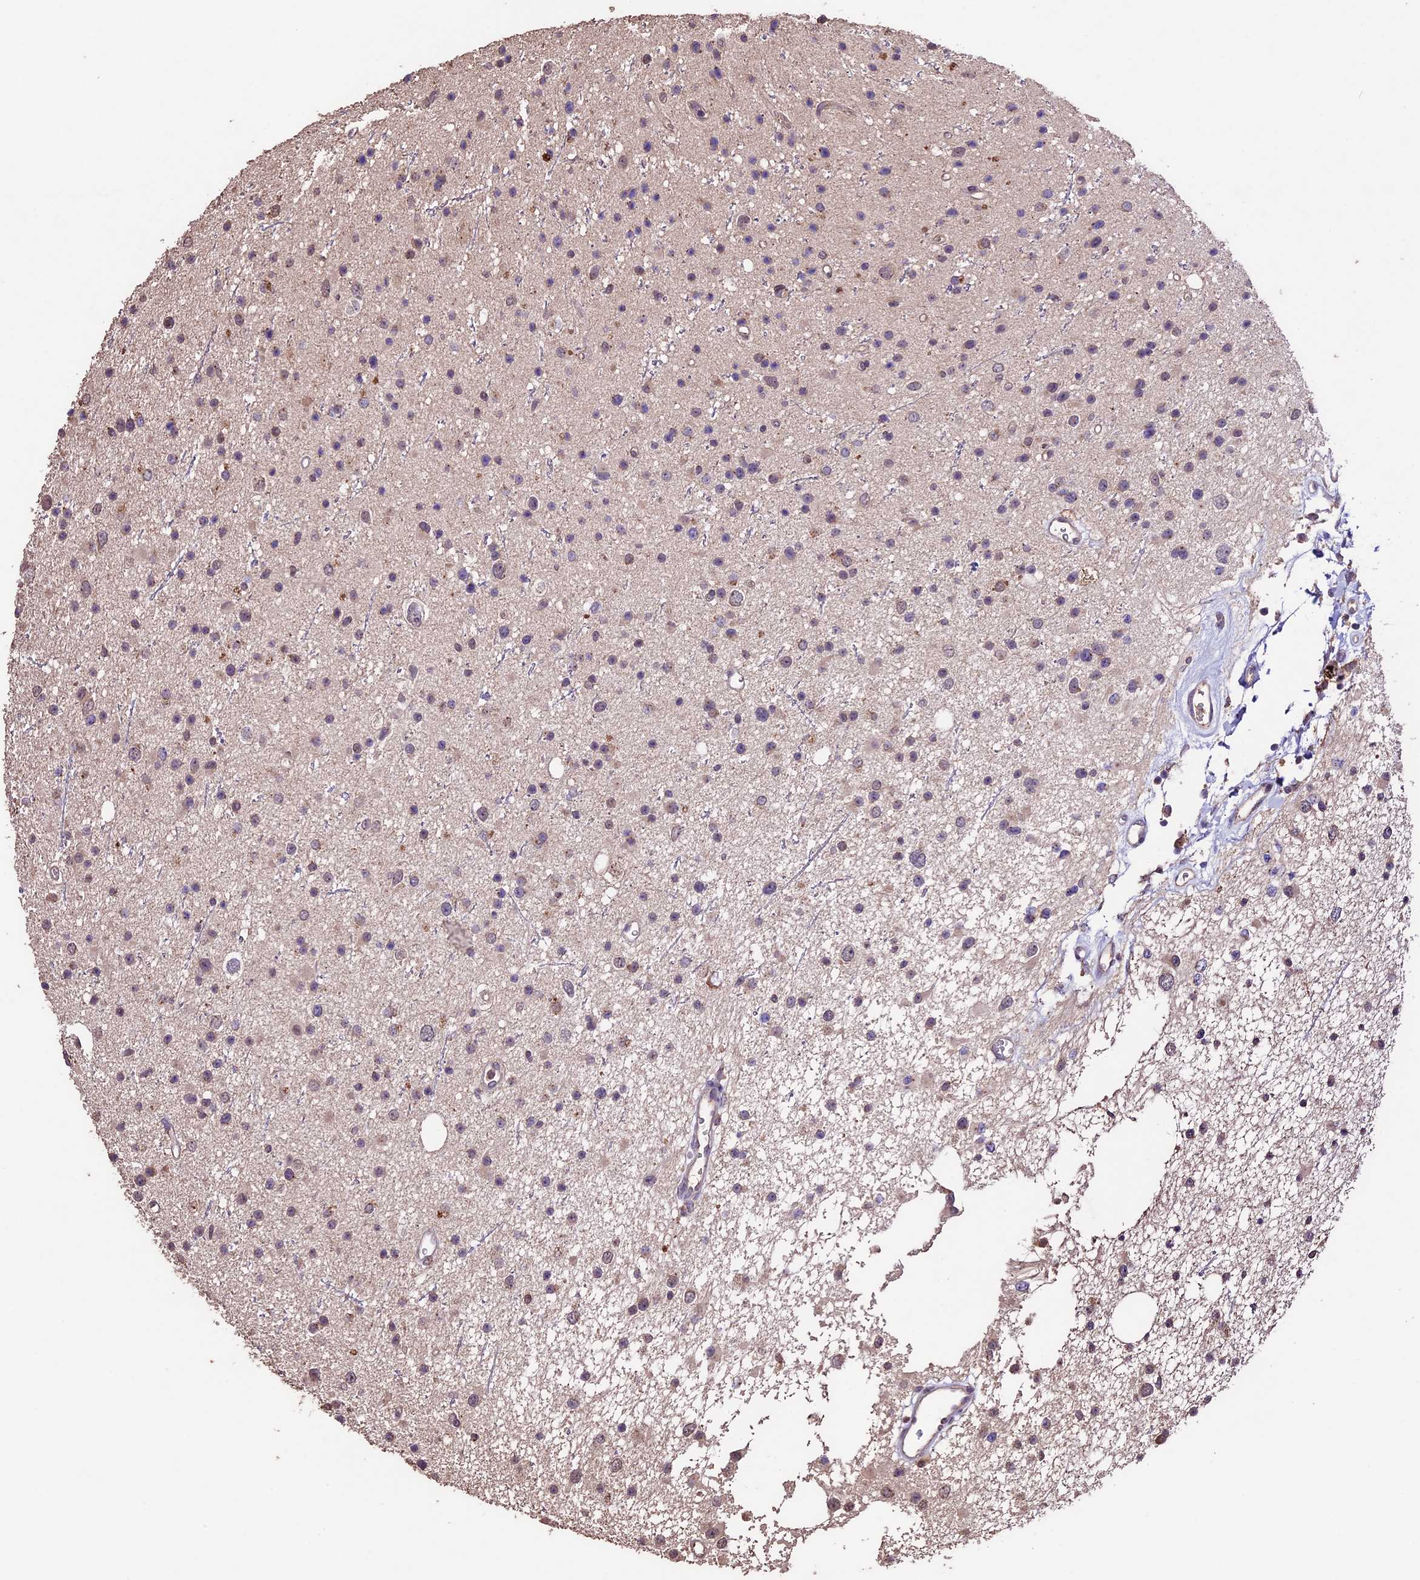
{"staining": {"intensity": "weak", "quantity": "25%-75%", "location": "cytoplasmic/membranous,nuclear"}, "tissue": "glioma", "cell_type": "Tumor cells", "image_type": "cancer", "snomed": [{"axis": "morphology", "description": "Glioma, malignant, Low grade"}, {"axis": "topography", "description": "Cerebral cortex"}], "caption": "Immunohistochemistry (IHC) (DAB) staining of glioma reveals weak cytoplasmic/membranous and nuclear protein expression in approximately 25%-75% of tumor cells. (DAB = brown stain, brightfield microscopy at high magnification).", "gene": "DIS3L", "patient": {"sex": "female", "age": 39}}